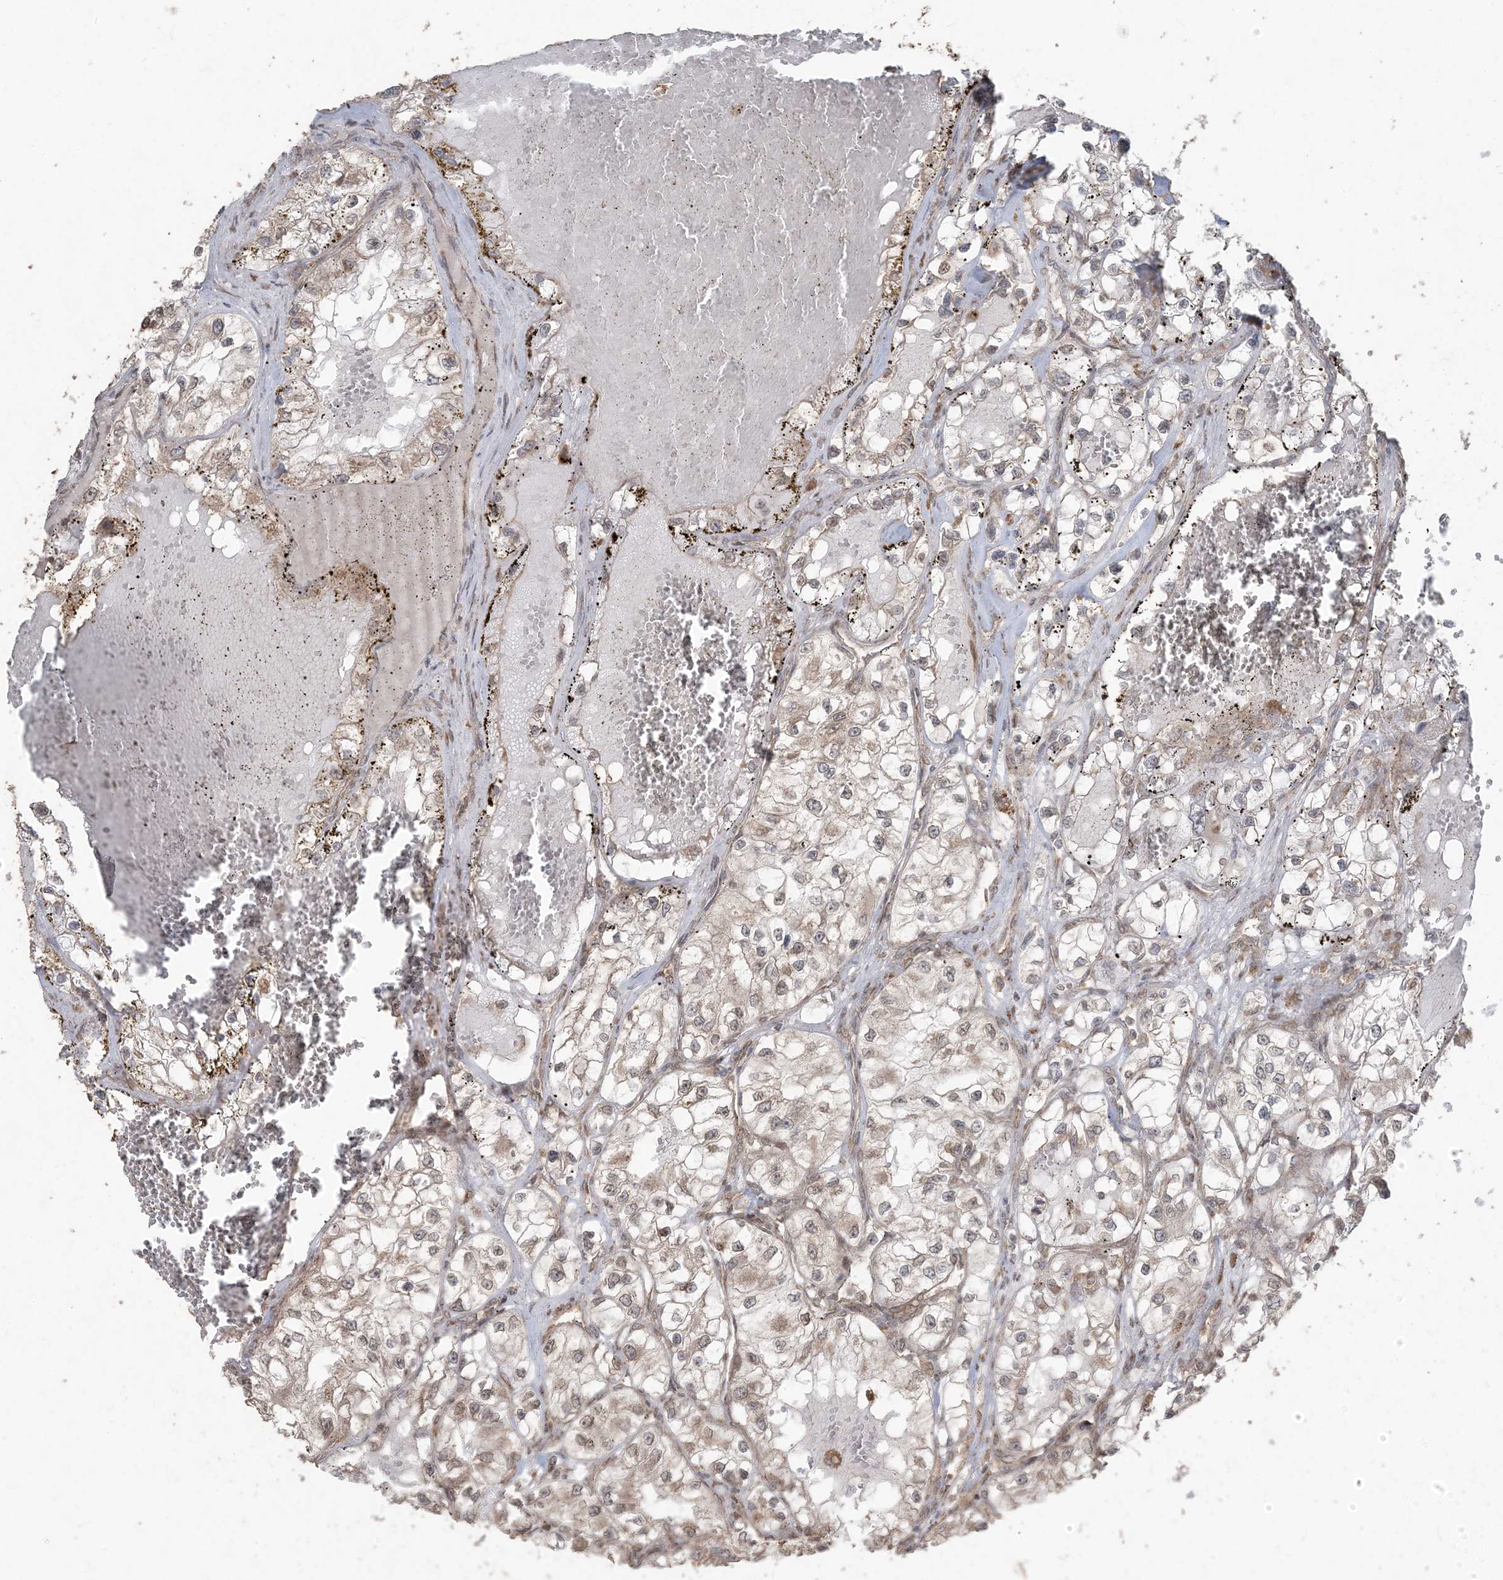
{"staining": {"intensity": "weak", "quantity": "25%-75%", "location": "cytoplasmic/membranous,nuclear"}, "tissue": "renal cancer", "cell_type": "Tumor cells", "image_type": "cancer", "snomed": [{"axis": "morphology", "description": "Adenocarcinoma, NOS"}, {"axis": "topography", "description": "Kidney"}], "caption": "Weak cytoplasmic/membranous and nuclear protein positivity is present in approximately 25%-75% of tumor cells in renal cancer.", "gene": "DDX19B", "patient": {"sex": "female", "age": 57}}